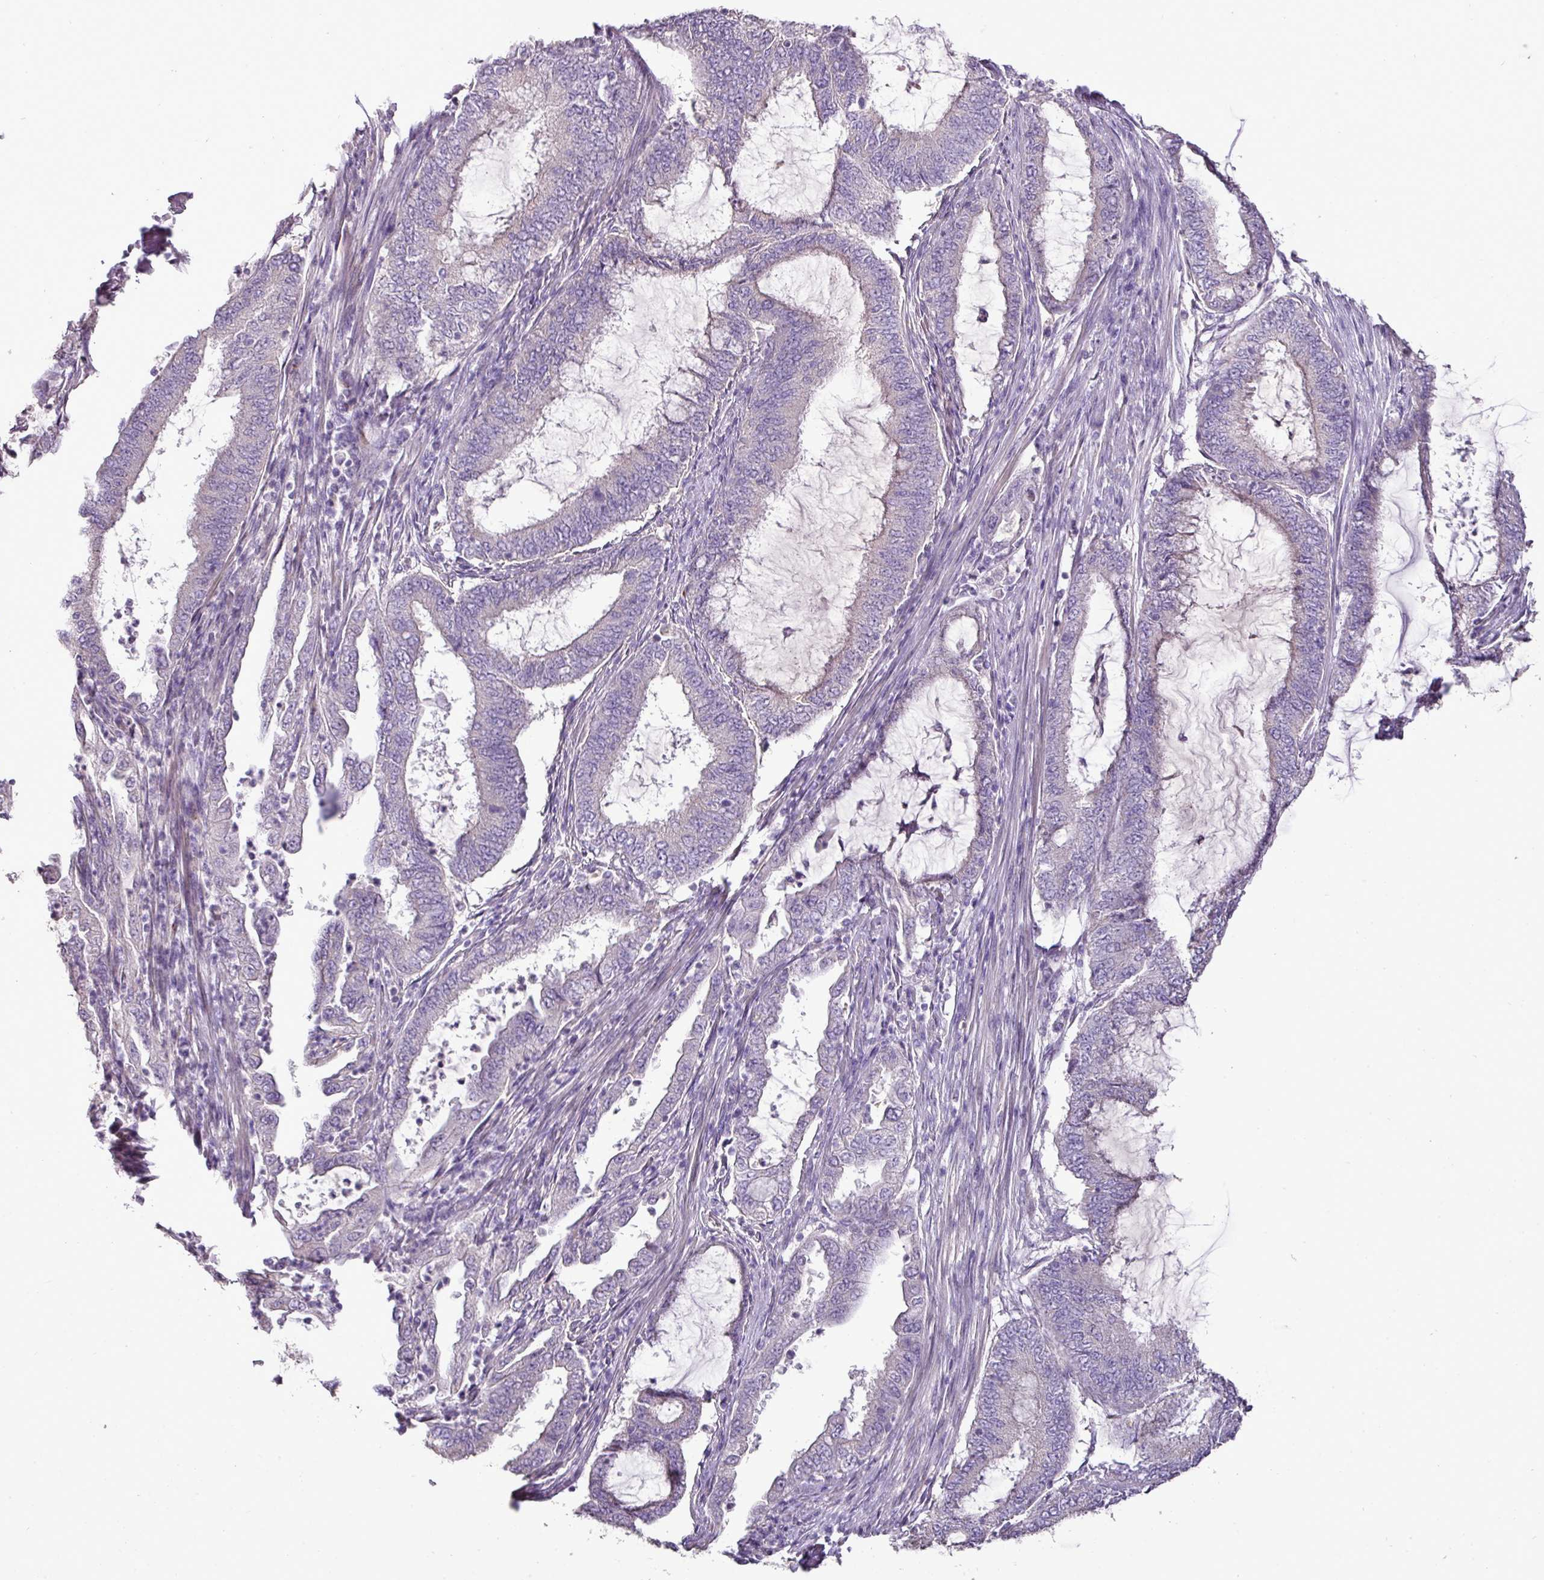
{"staining": {"intensity": "negative", "quantity": "none", "location": "none"}, "tissue": "endometrial cancer", "cell_type": "Tumor cells", "image_type": "cancer", "snomed": [{"axis": "morphology", "description": "Adenocarcinoma, NOS"}, {"axis": "topography", "description": "Endometrium"}], "caption": "Immunohistochemistry (IHC) micrograph of human endometrial cancer (adenocarcinoma) stained for a protein (brown), which reveals no staining in tumor cells.", "gene": "BRINP2", "patient": {"sex": "female", "age": 51}}